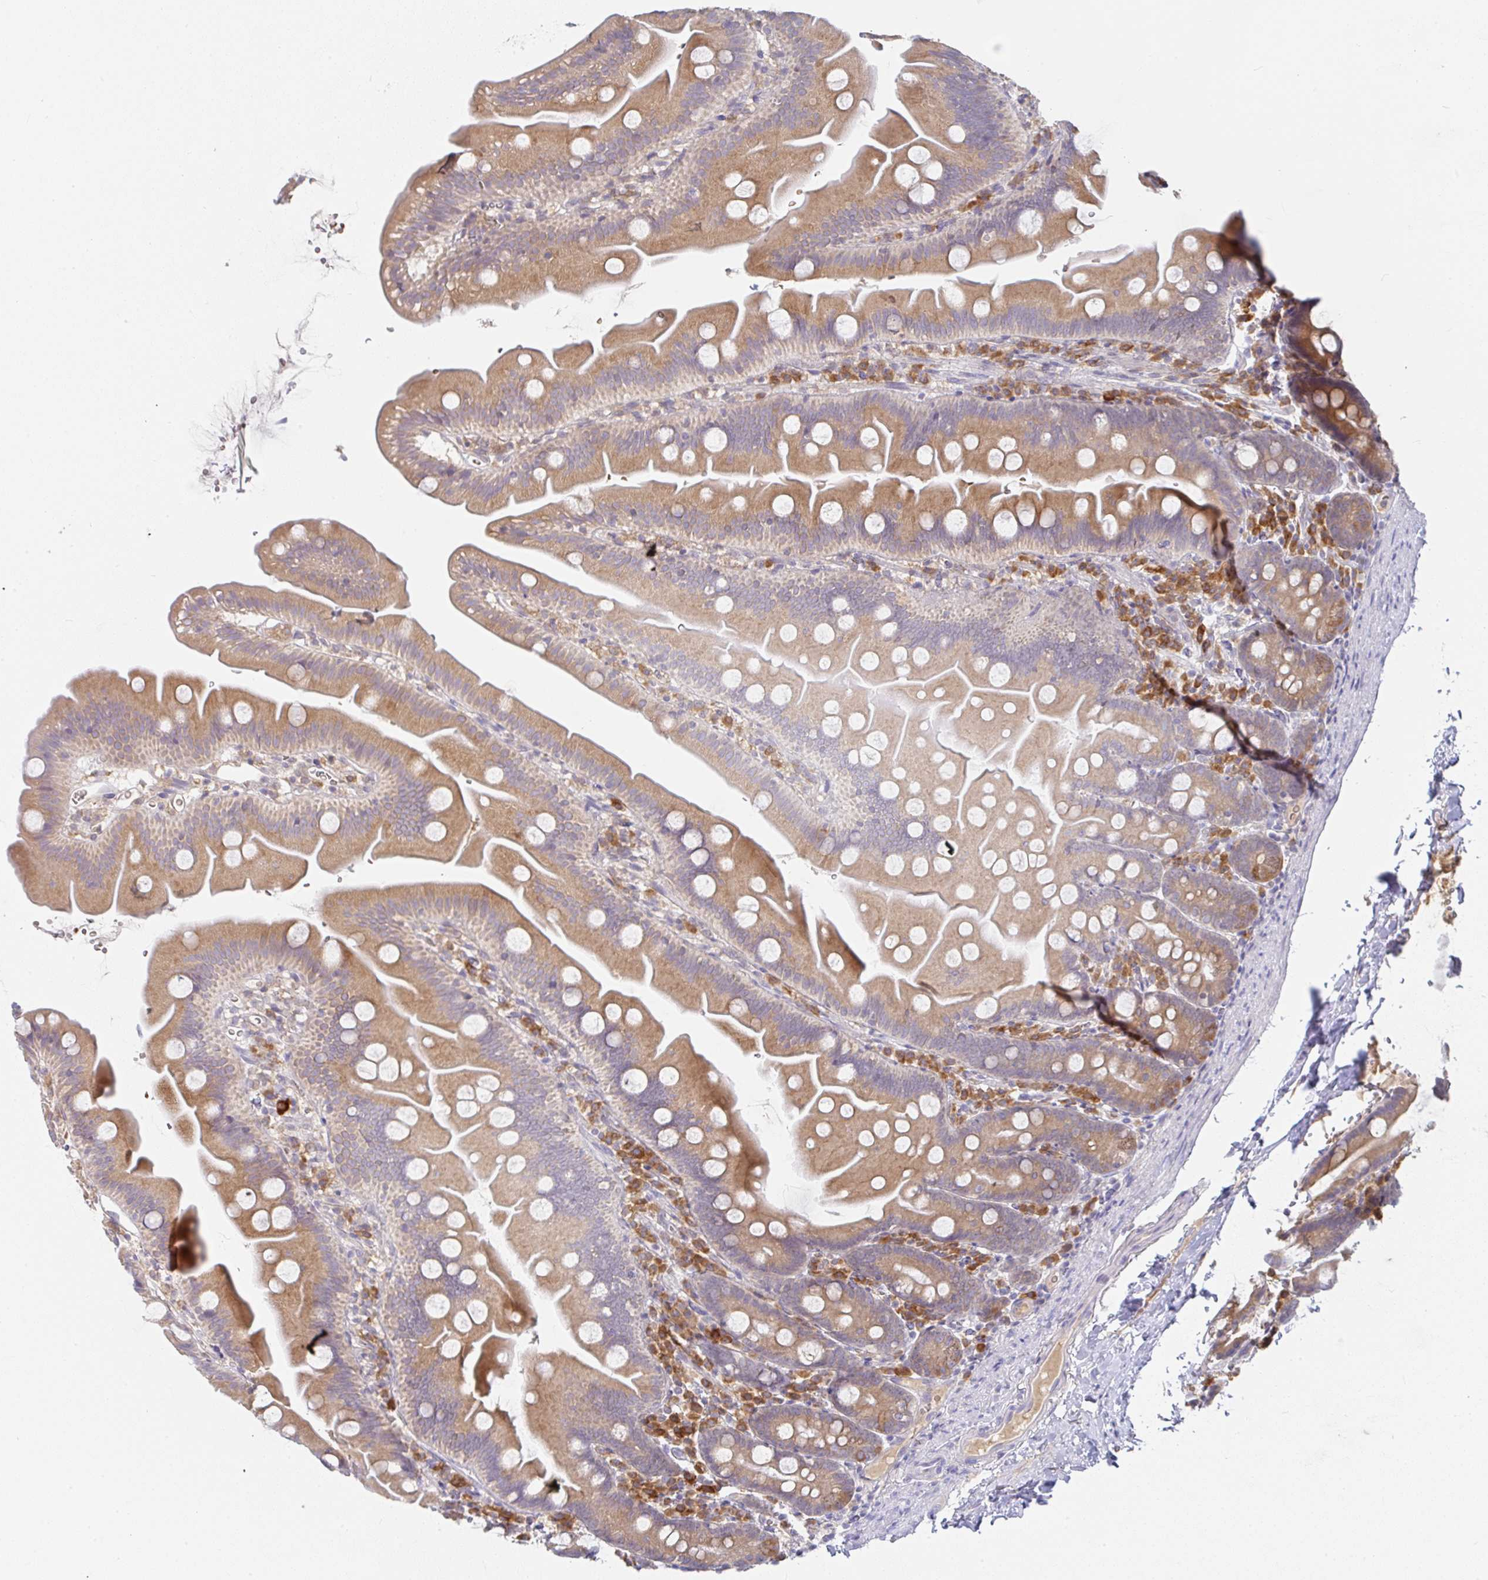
{"staining": {"intensity": "moderate", "quantity": ">75%", "location": "cytoplasmic/membranous"}, "tissue": "small intestine", "cell_type": "Glandular cells", "image_type": "normal", "snomed": [{"axis": "morphology", "description": "Normal tissue, NOS"}, {"axis": "topography", "description": "Small intestine"}], "caption": "This is a micrograph of immunohistochemistry staining of normal small intestine, which shows moderate expression in the cytoplasmic/membranous of glandular cells.", "gene": "DERL2", "patient": {"sex": "female", "age": 68}}